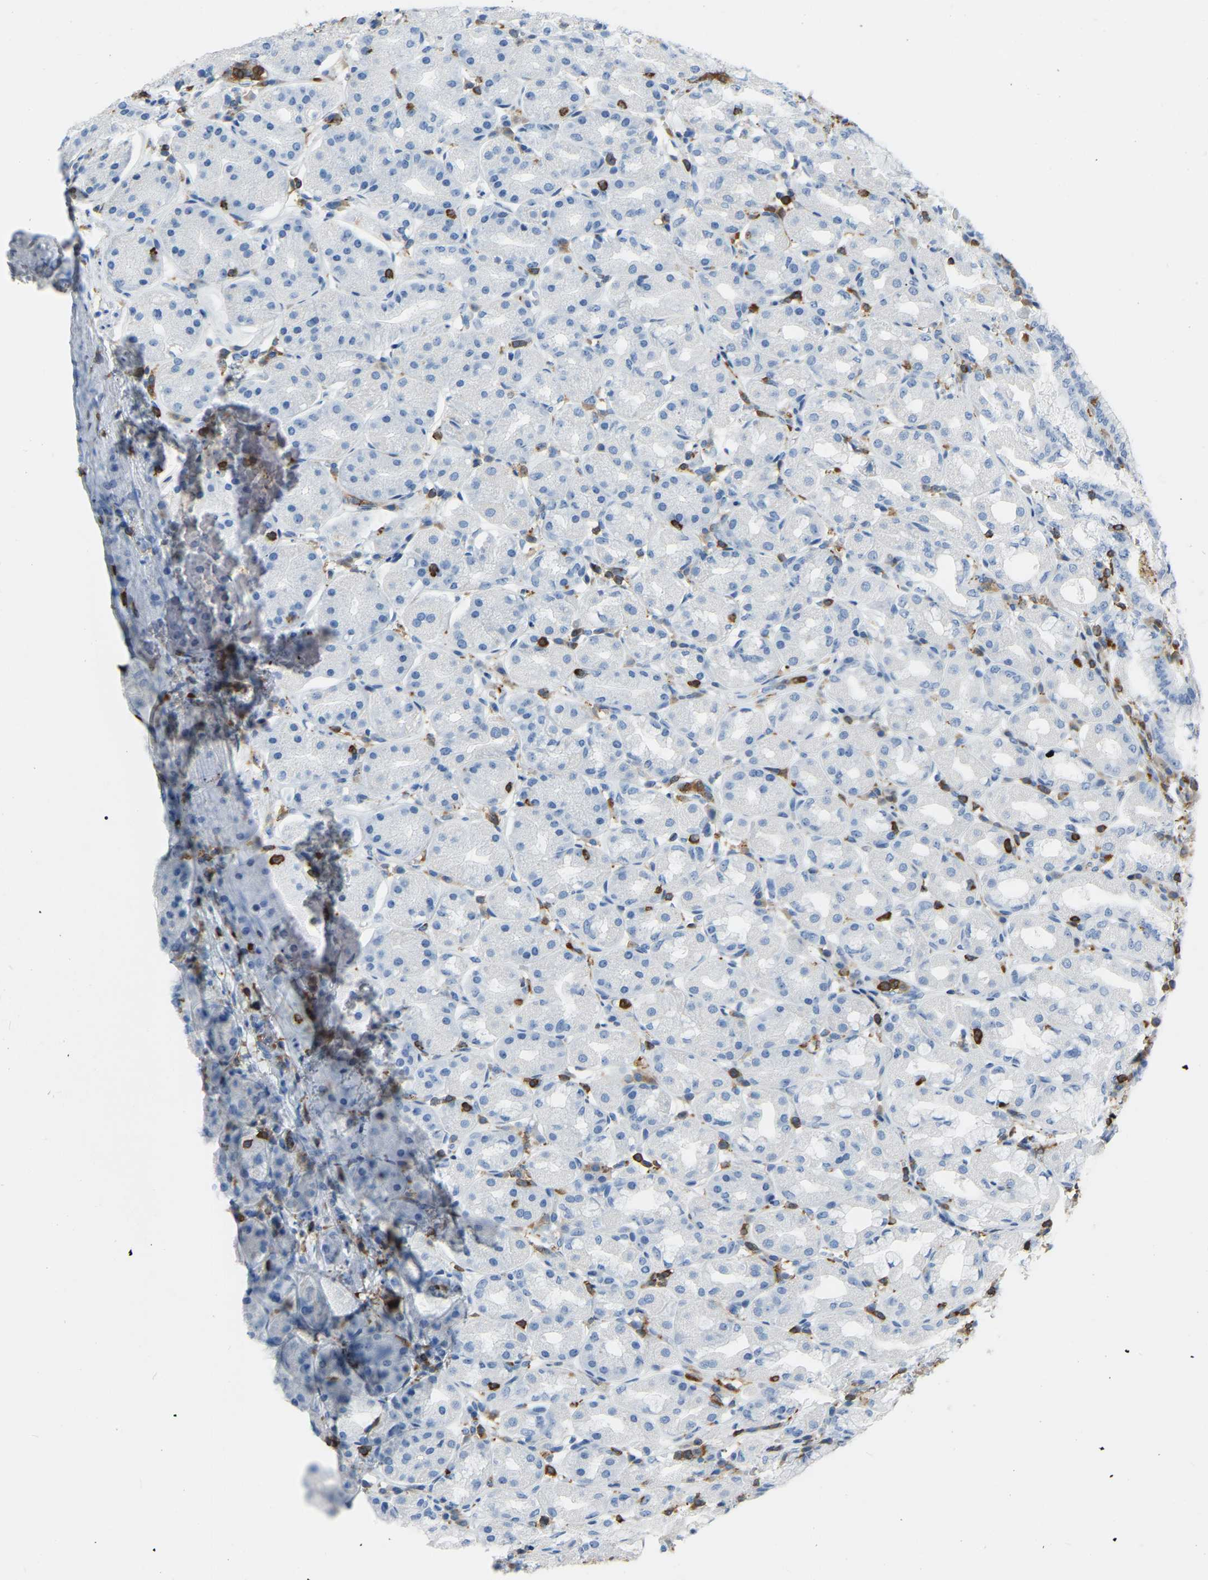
{"staining": {"intensity": "negative", "quantity": "none", "location": "none"}, "tissue": "stomach", "cell_type": "Glandular cells", "image_type": "normal", "snomed": [{"axis": "morphology", "description": "Normal tissue, NOS"}, {"axis": "topography", "description": "Stomach"}, {"axis": "topography", "description": "Stomach, lower"}], "caption": "Immunohistochemistry micrograph of unremarkable stomach: stomach stained with DAB (3,3'-diaminobenzidine) exhibits no significant protein staining in glandular cells.", "gene": "ARHGAP45", "patient": {"sex": "female", "age": 56}}